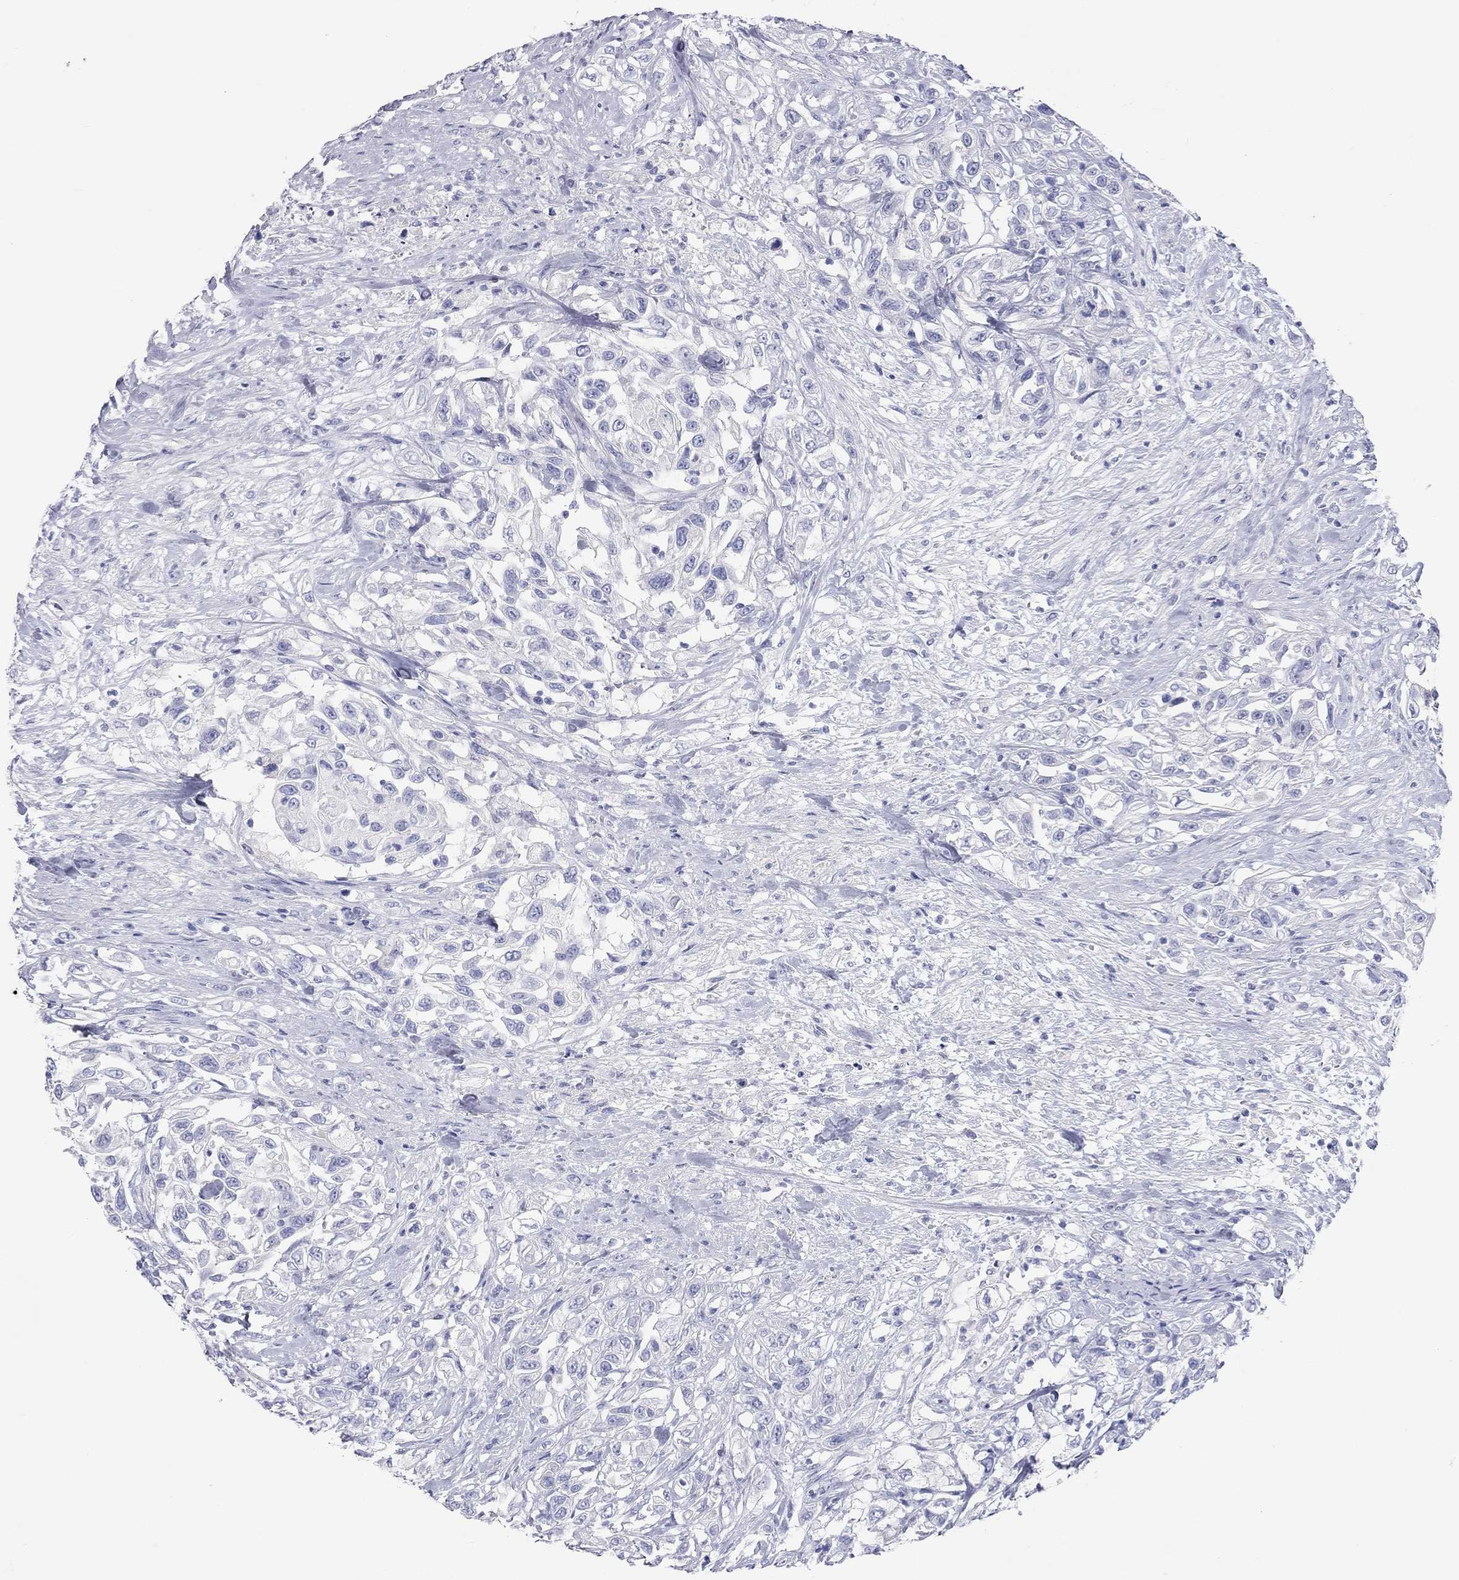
{"staining": {"intensity": "negative", "quantity": "none", "location": "none"}, "tissue": "urothelial cancer", "cell_type": "Tumor cells", "image_type": "cancer", "snomed": [{"axis": "morphology", "description": "Urothelial carcinoma, High grade"}, {"axis": "topography", "description": "Urinary bladder"}], "caption": "DAB immunohistochemical staining of human urothelial carcinoma (high-grade) exhibits no significant staining in tumor cells.", "gene": "PCDHGC5", "patient": {"sex": "female", "age": 56}}